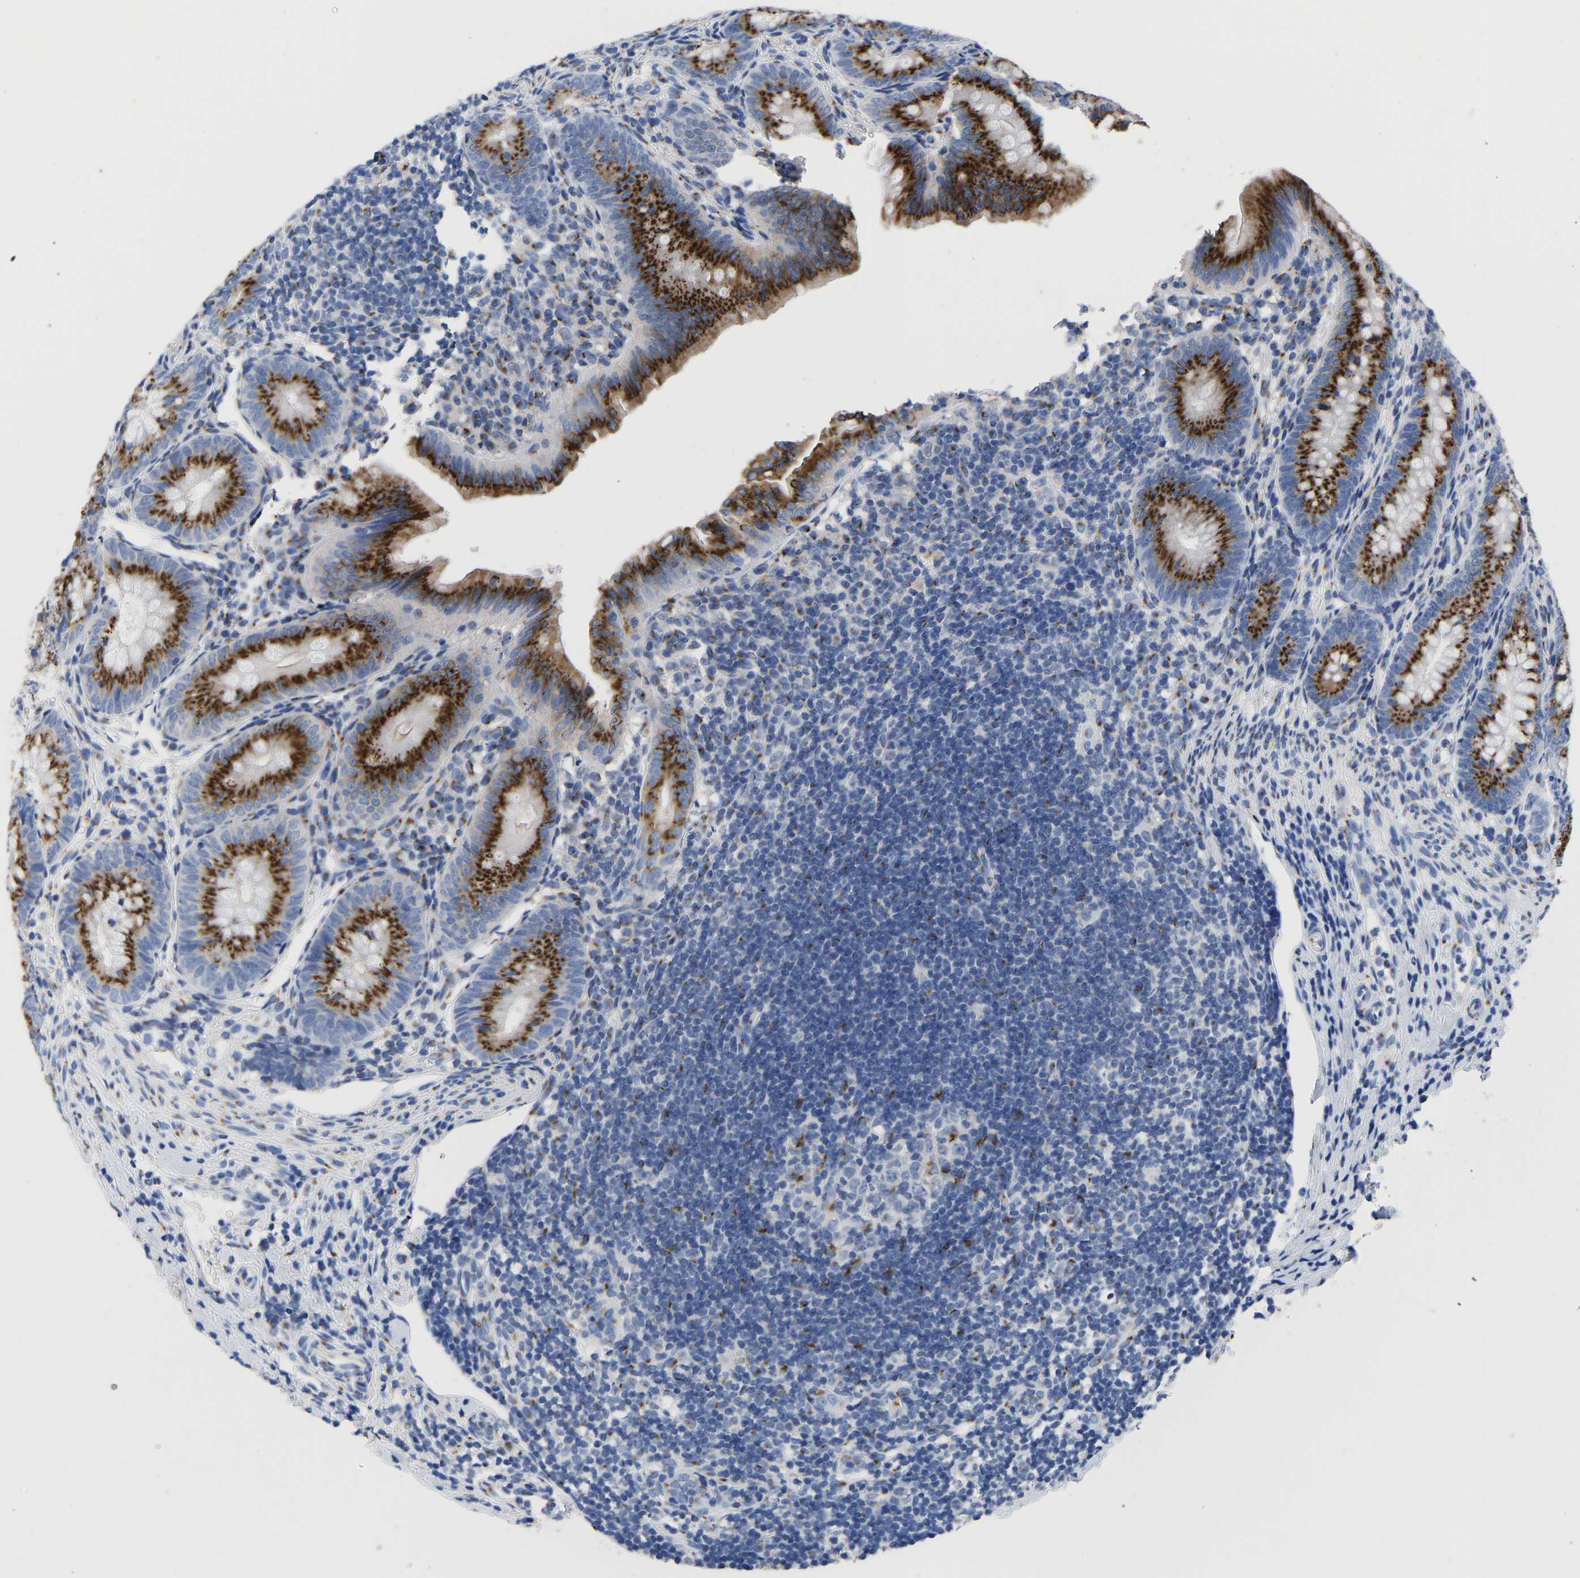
{"staining": {"intensity": "strong", "quantity": ">75%", "location": "cytoplasmic/membranous"}, "tissue": "appendix", "cell_type": "Glandular cells", "image_type": "normal", "snomed": [{"axis": "morphology", "description": "Normal tissue, NOS"}, {"axis": "topography", "description": "Appendix"}], "caption": "Brown immunohistochemical staining in benign human appendix exhibits strong cytoplasmic/membranous expression in about >75% of glandular cells. The protein is stained brown, and the nuclei are stained in blue (DAB IHC with brightfield microscopy, high magnification).", "gene": "TMEM87A", "patient": {"sex": "male", "age": 1}}